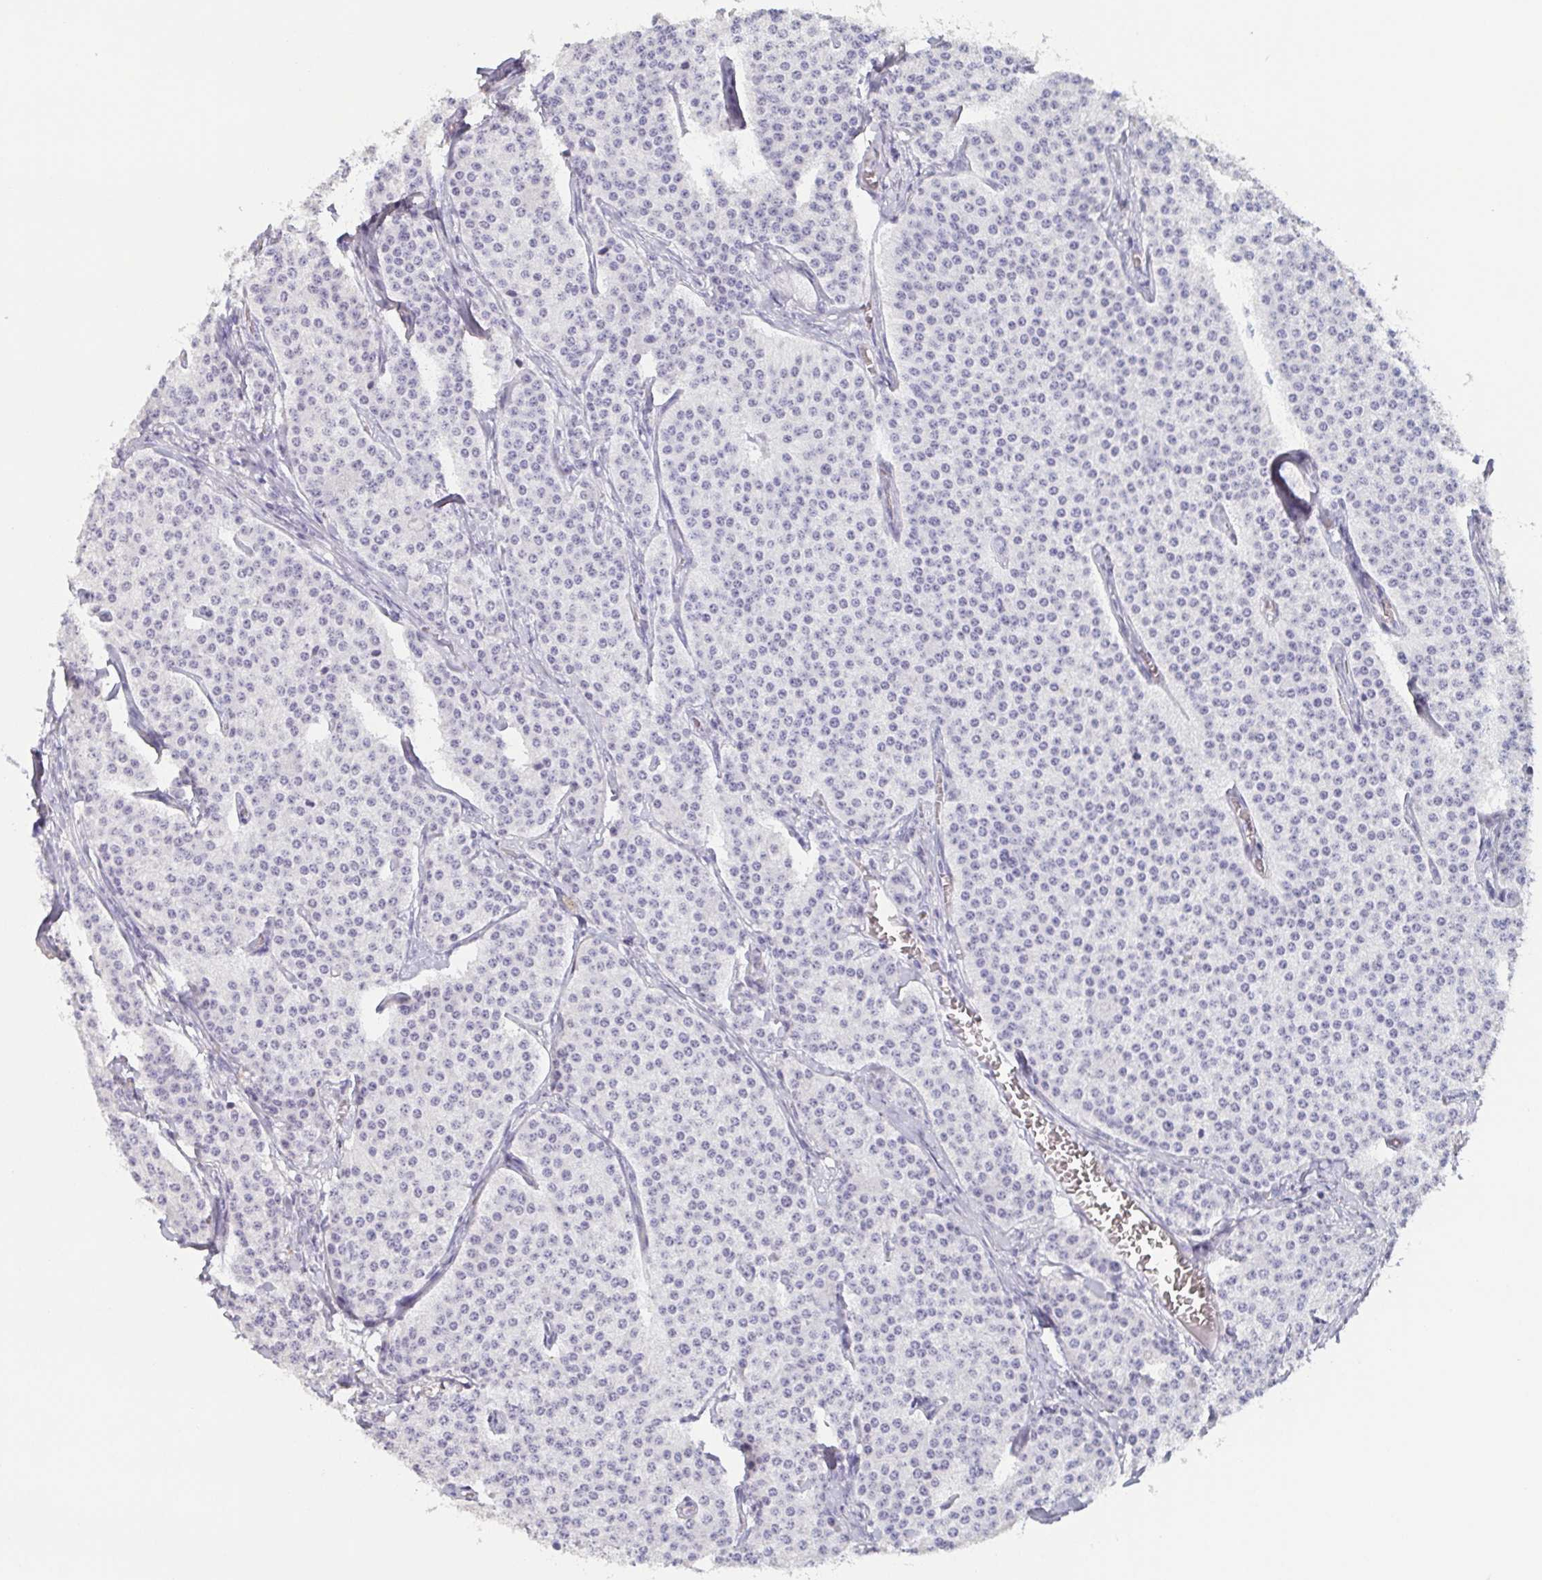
{"staining": {"intensity": "negative", "quantity": "none", "location": "none"}, "tissue": "carcinoid", "cell_type": "Tumor cells", "image_type": "cancer", "snomed": [{"axis": "morphology", "description": "Carcinoid, malignant, NOS"}, {"axis": "topography", "description": "Small intestine"}], "caption": "A histopathology image of carcinoid stained for a protein demonstrates no brown staining in tumor cells.", "gene": "BPIFA2", "patient": {"sex": "female", "age": 64}}